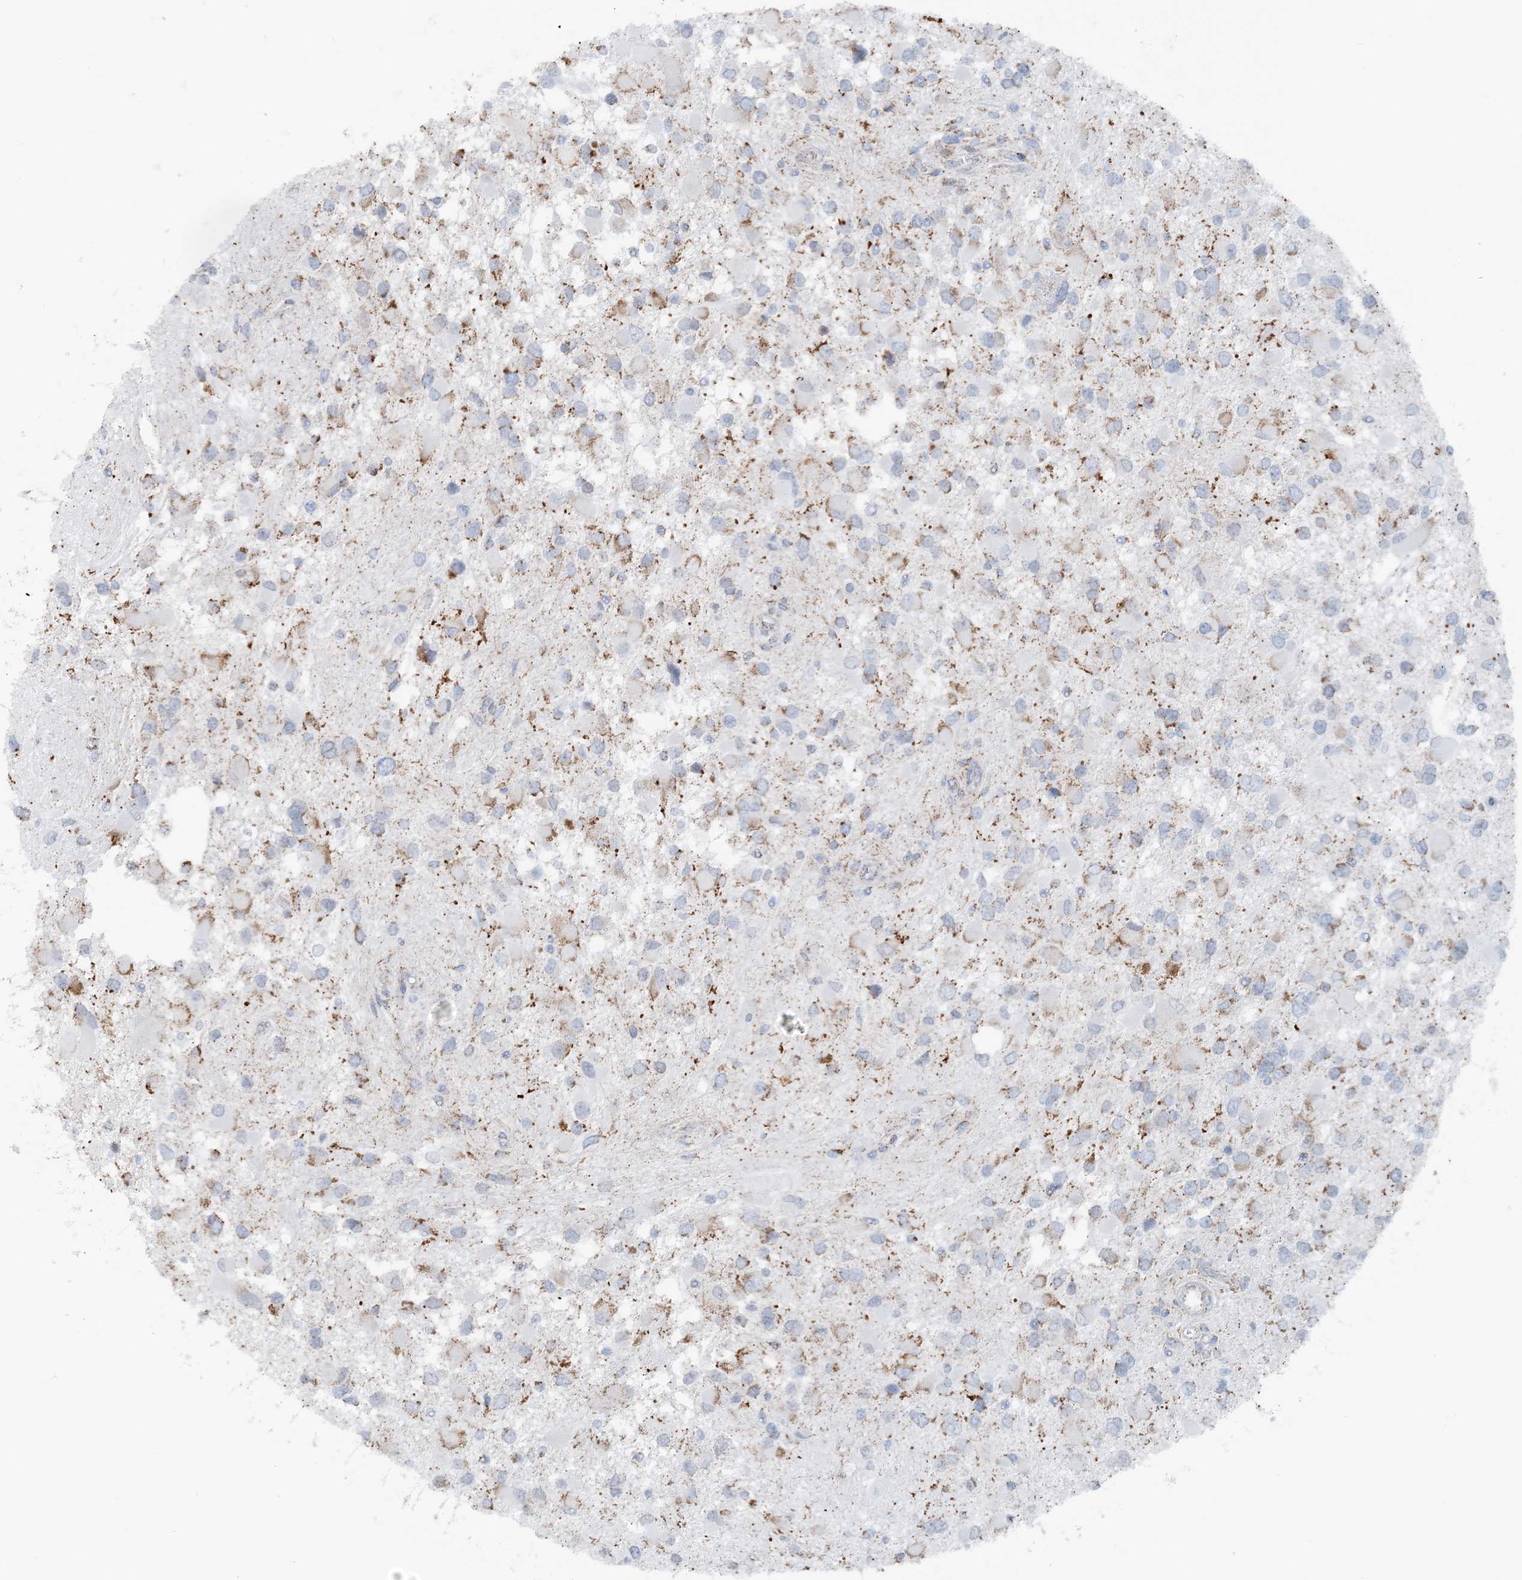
{"staining": {"intensity": "weak", "quantity": "<25%", "location": "cytoplasmic/membranous"}, "tissue": "glioma", "cell_type": "Tumor cells", "image_type": "cancer", "snomed": [{"axis": "morphology", "description": "Glioma, malignant, High grade"}, {"axis": "topography", "description": "Brain"}], "caption": "A photomicrograph of human high-grade glioma (malignant) is negative for staining in tumor cells.", "gene": "PCCB", "patient": {"sex": "male", "age": 53}}